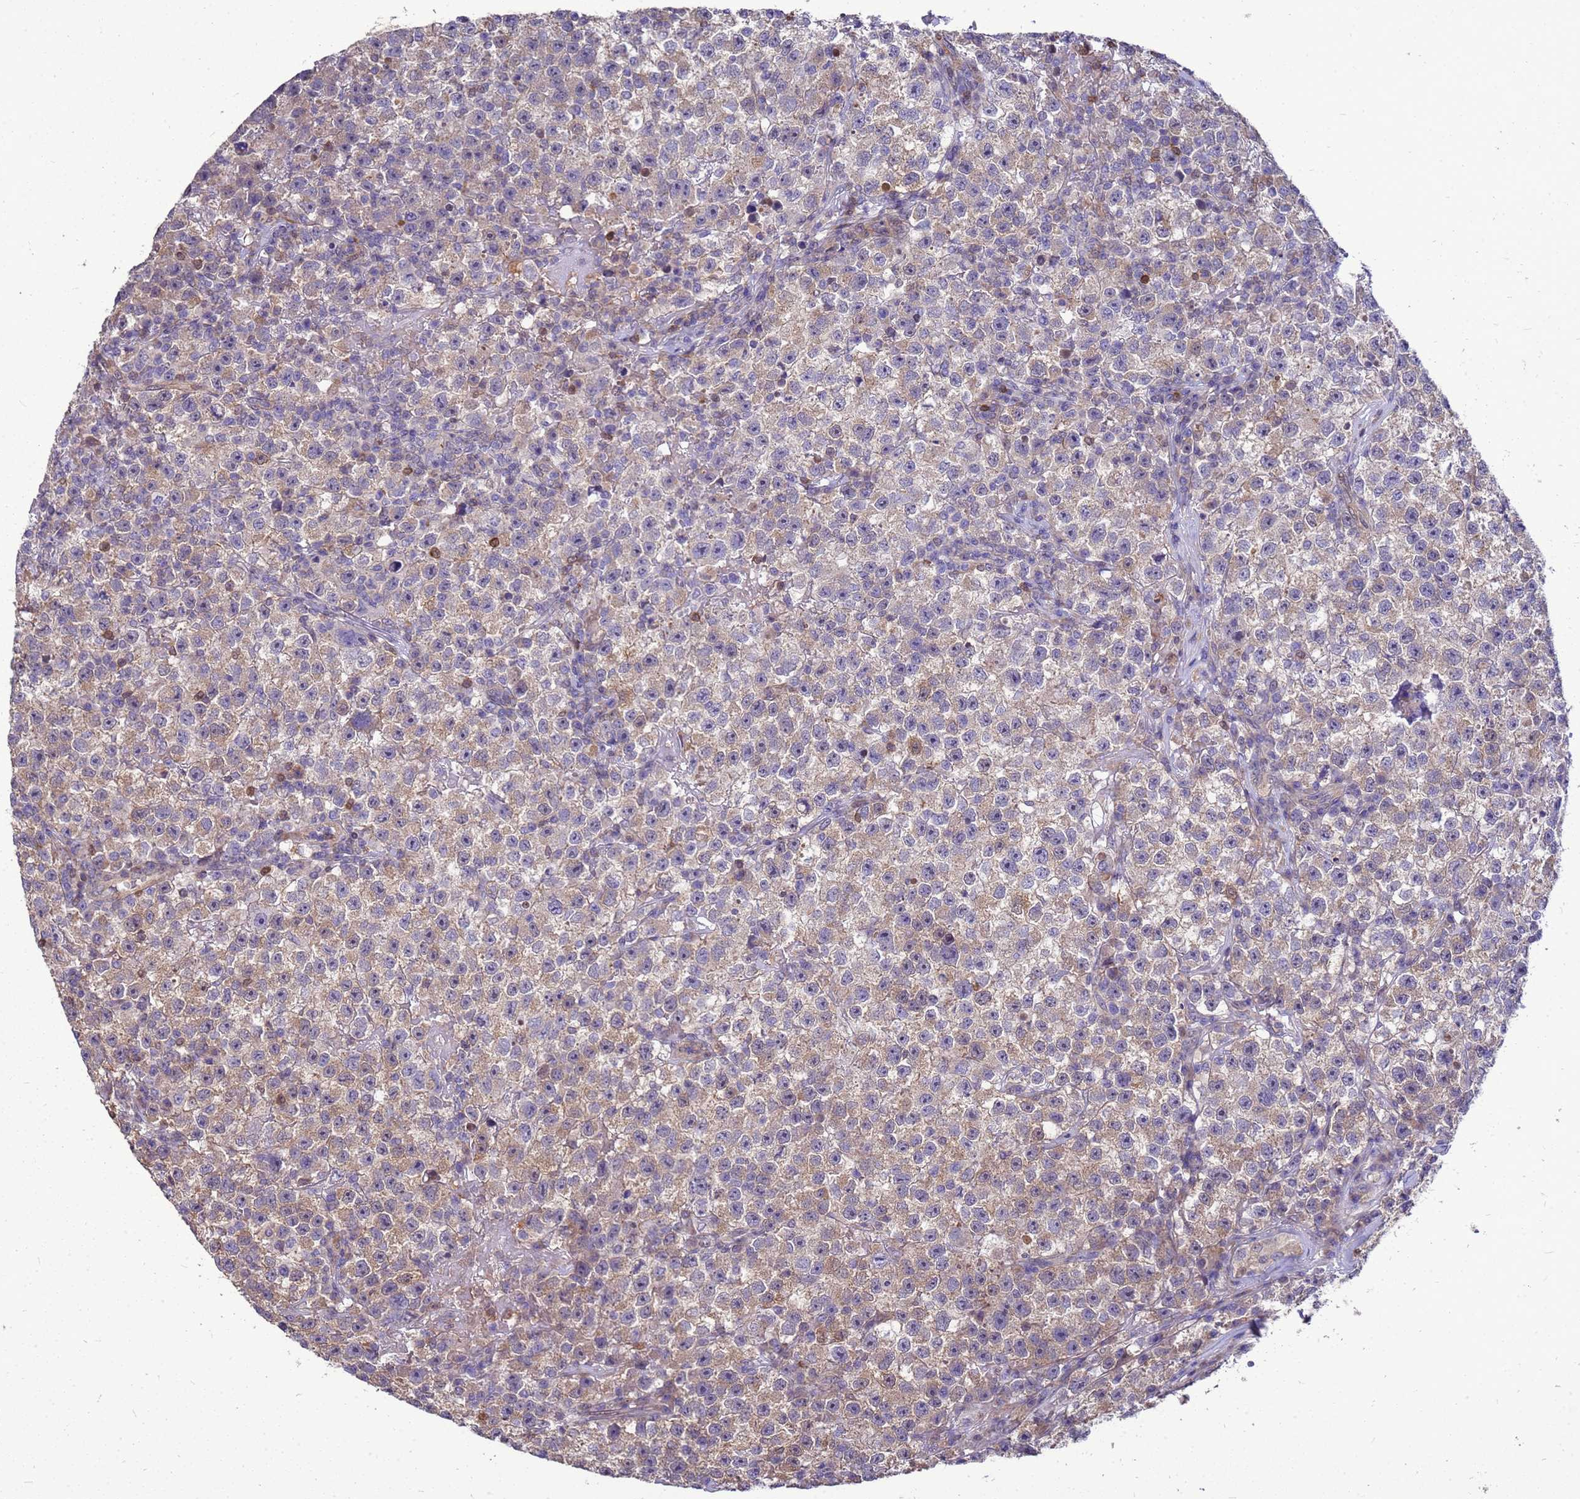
{"staining": {"intensity": "moderate", "quantity": "25%-75%", "location": "cytoplasmic/membranous"}, "tissue": "testis cancer", "cell_type": "Tumor cells", "image_type": "cancer", "snomed": [{"axis": "morphology", "description": "Seminoma, NOS"}, {"axis": "topography", "description": "Testis"}], "caption": "Immunohistochemical staining of human seminoma (testis) shows moderate cytoplasmic/membranous protein expression in about 25%-75% of tumor cells. The staining is performed using DAB (3,3'-diaminobenzidine) brown chromogen to label protein expression. The nuclei are counter-stained blue using hematoxylin.", "gene": "EIF4EBP3", "patient": {"sex": "male", "age": 22}}